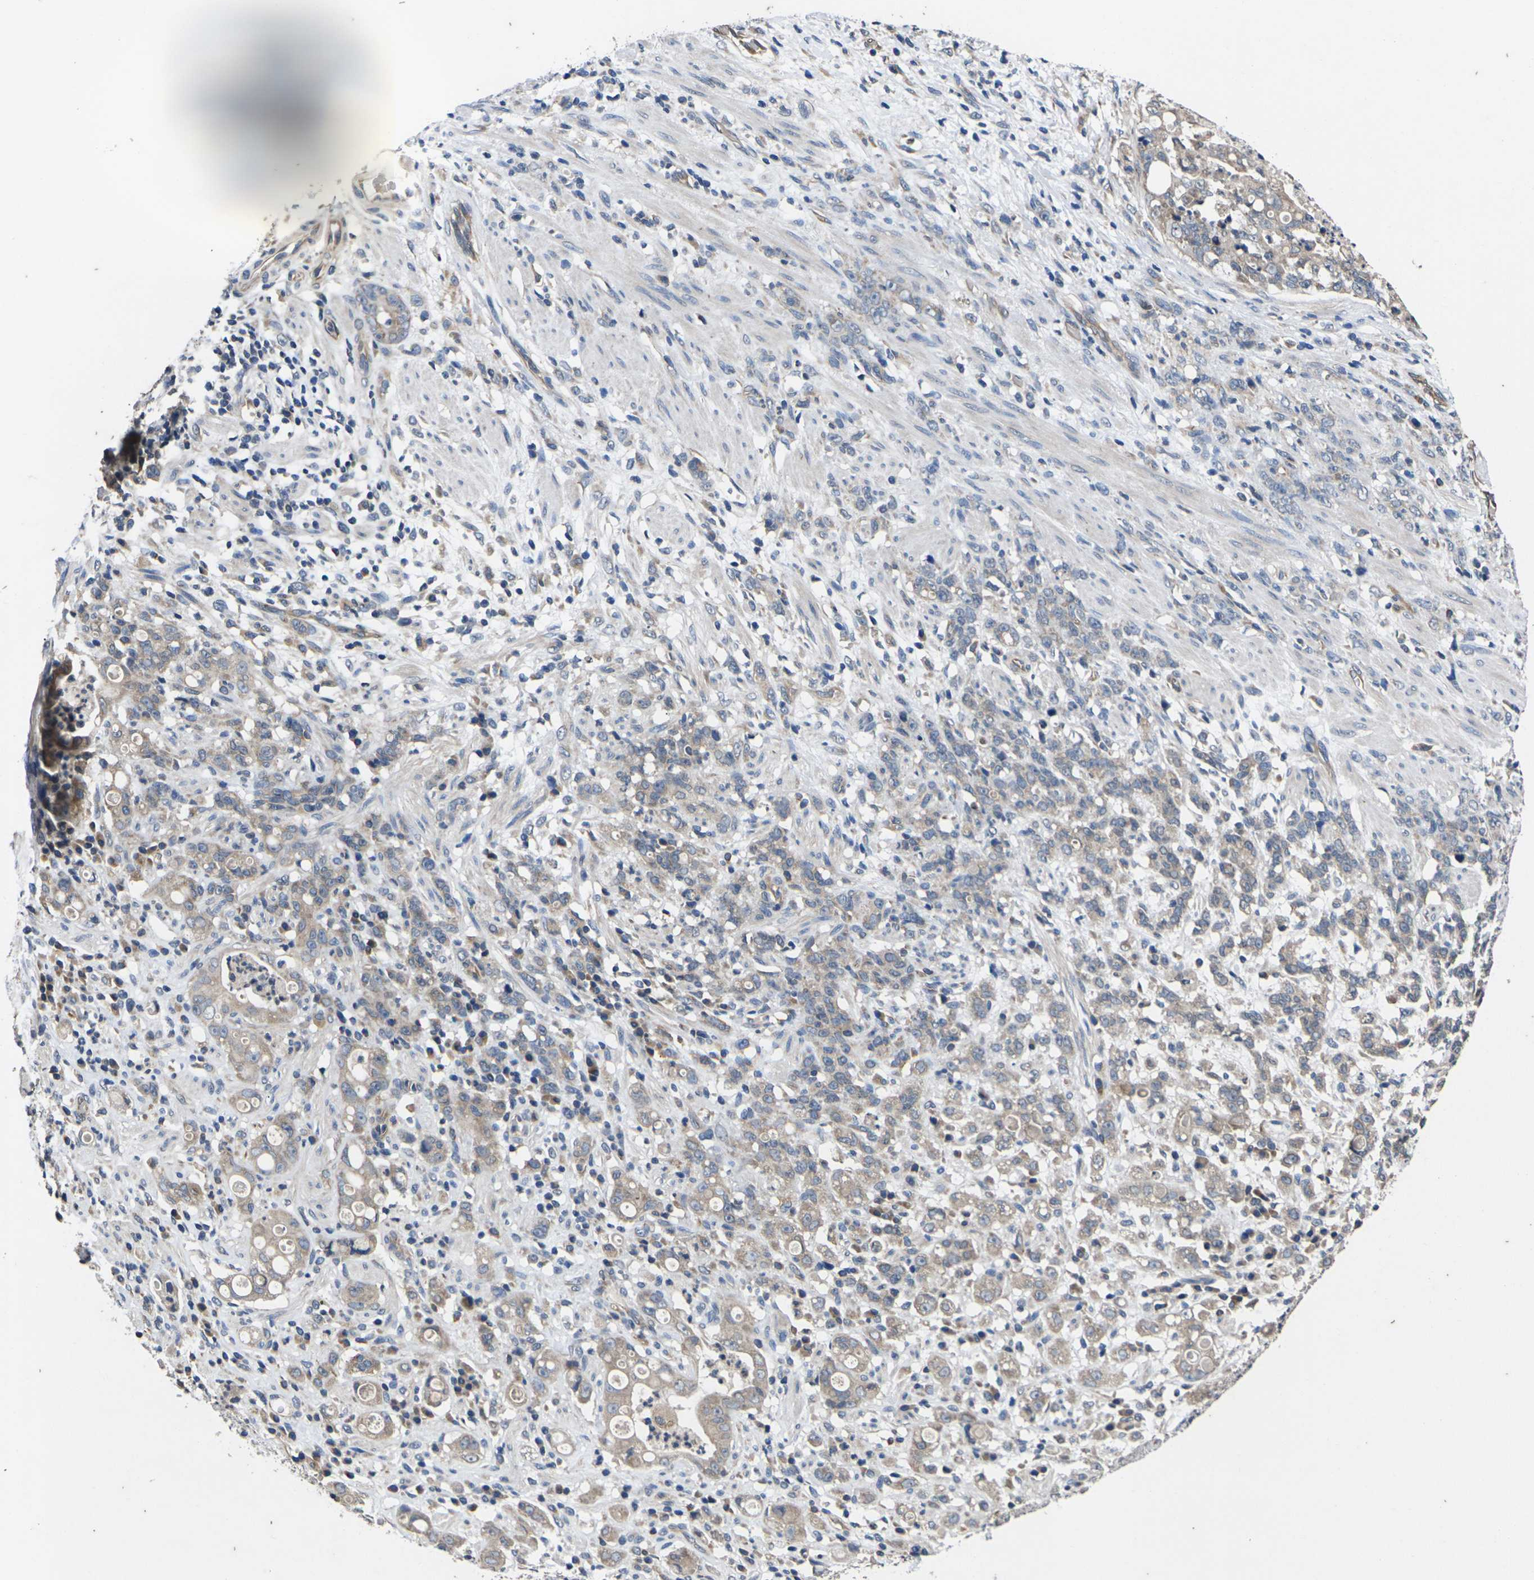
{"staining": {"intensity": "weak", "quantity": ">75%", "location": "cytoplasmic/membranous"}, "tissue": "stomach cancer", "cell_type": "Tumor cells", "image_type": "cancer", "snomed": [{"axis": "morphology", "description": "Adenocarcinoma, NOS"}, {"axis": "topography", "description": "Stomach, lower"}], "caption": "Tumor cells reveal low levels of weak cytoplasmic/membranous expression in approximately >75% of cells in stomach cancer. Using DAB (3,3'-diaminobenzidine) (brown) and hematoxylin (blue) stains, captured at high magnification using brightfield microscopy.", "gene": "DKK2", "patient": {"sex": "male", "age": 88}}